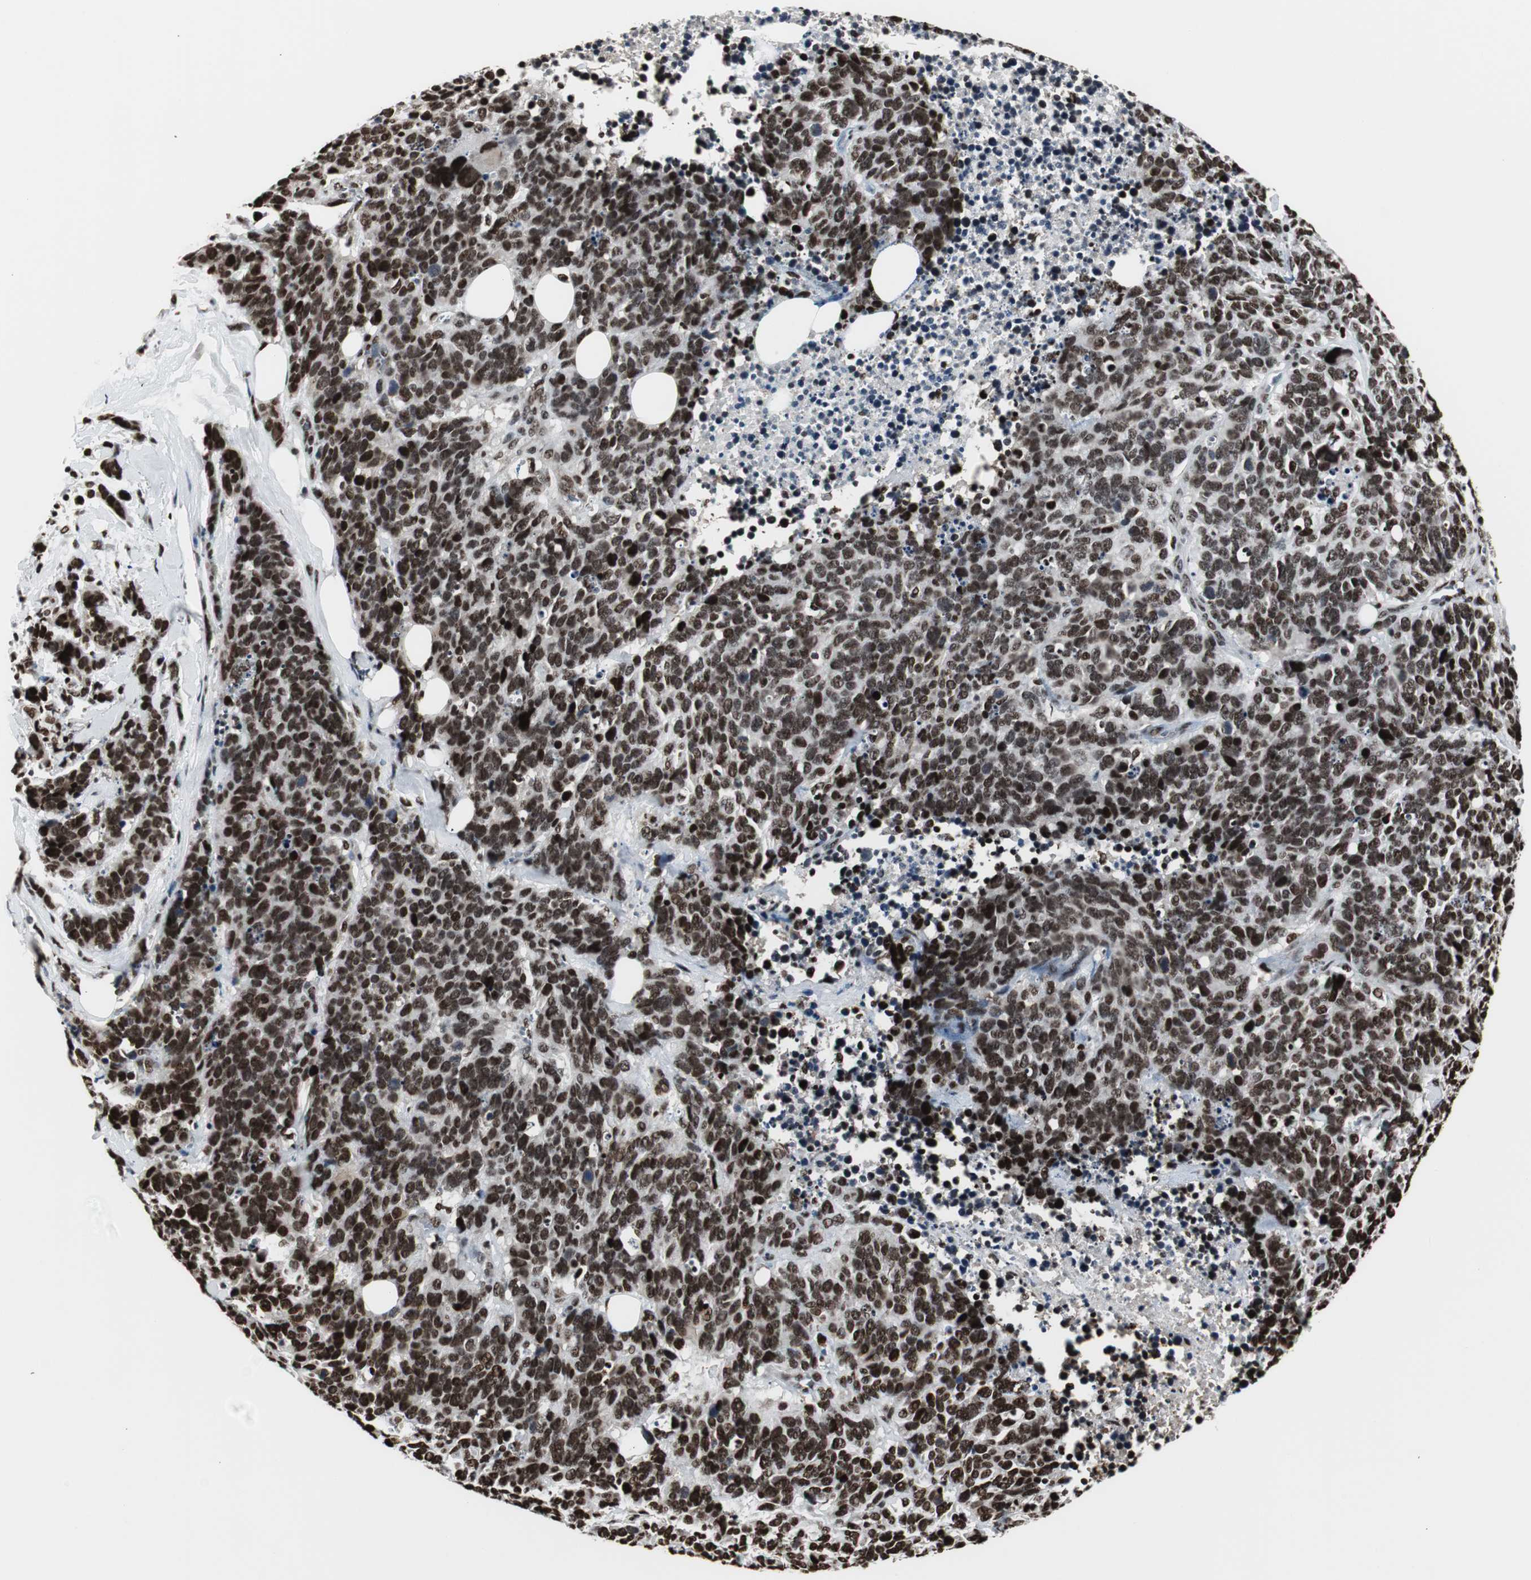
{"staining": {"intensity": "strong", "quantity": ">75%", "location": "nuclear"}, "tissue": "lung cancer", "cell_type": "Tumor cells", "image_type": "cancer", "snomed": [{"axis": "morphology", "description": "Neoplasm, malignant, NOS"}, {"axis": "topography", "description": "Lung"}], "caption": "DAB (3,3'-diaminobenzidine) immunohistochemical staining of lung cancer exhibits strong nuclear protein expression in approximately >75% of tumor cells.", "gene": "PARN", "patient": {"sex": "female", "age": 58}}